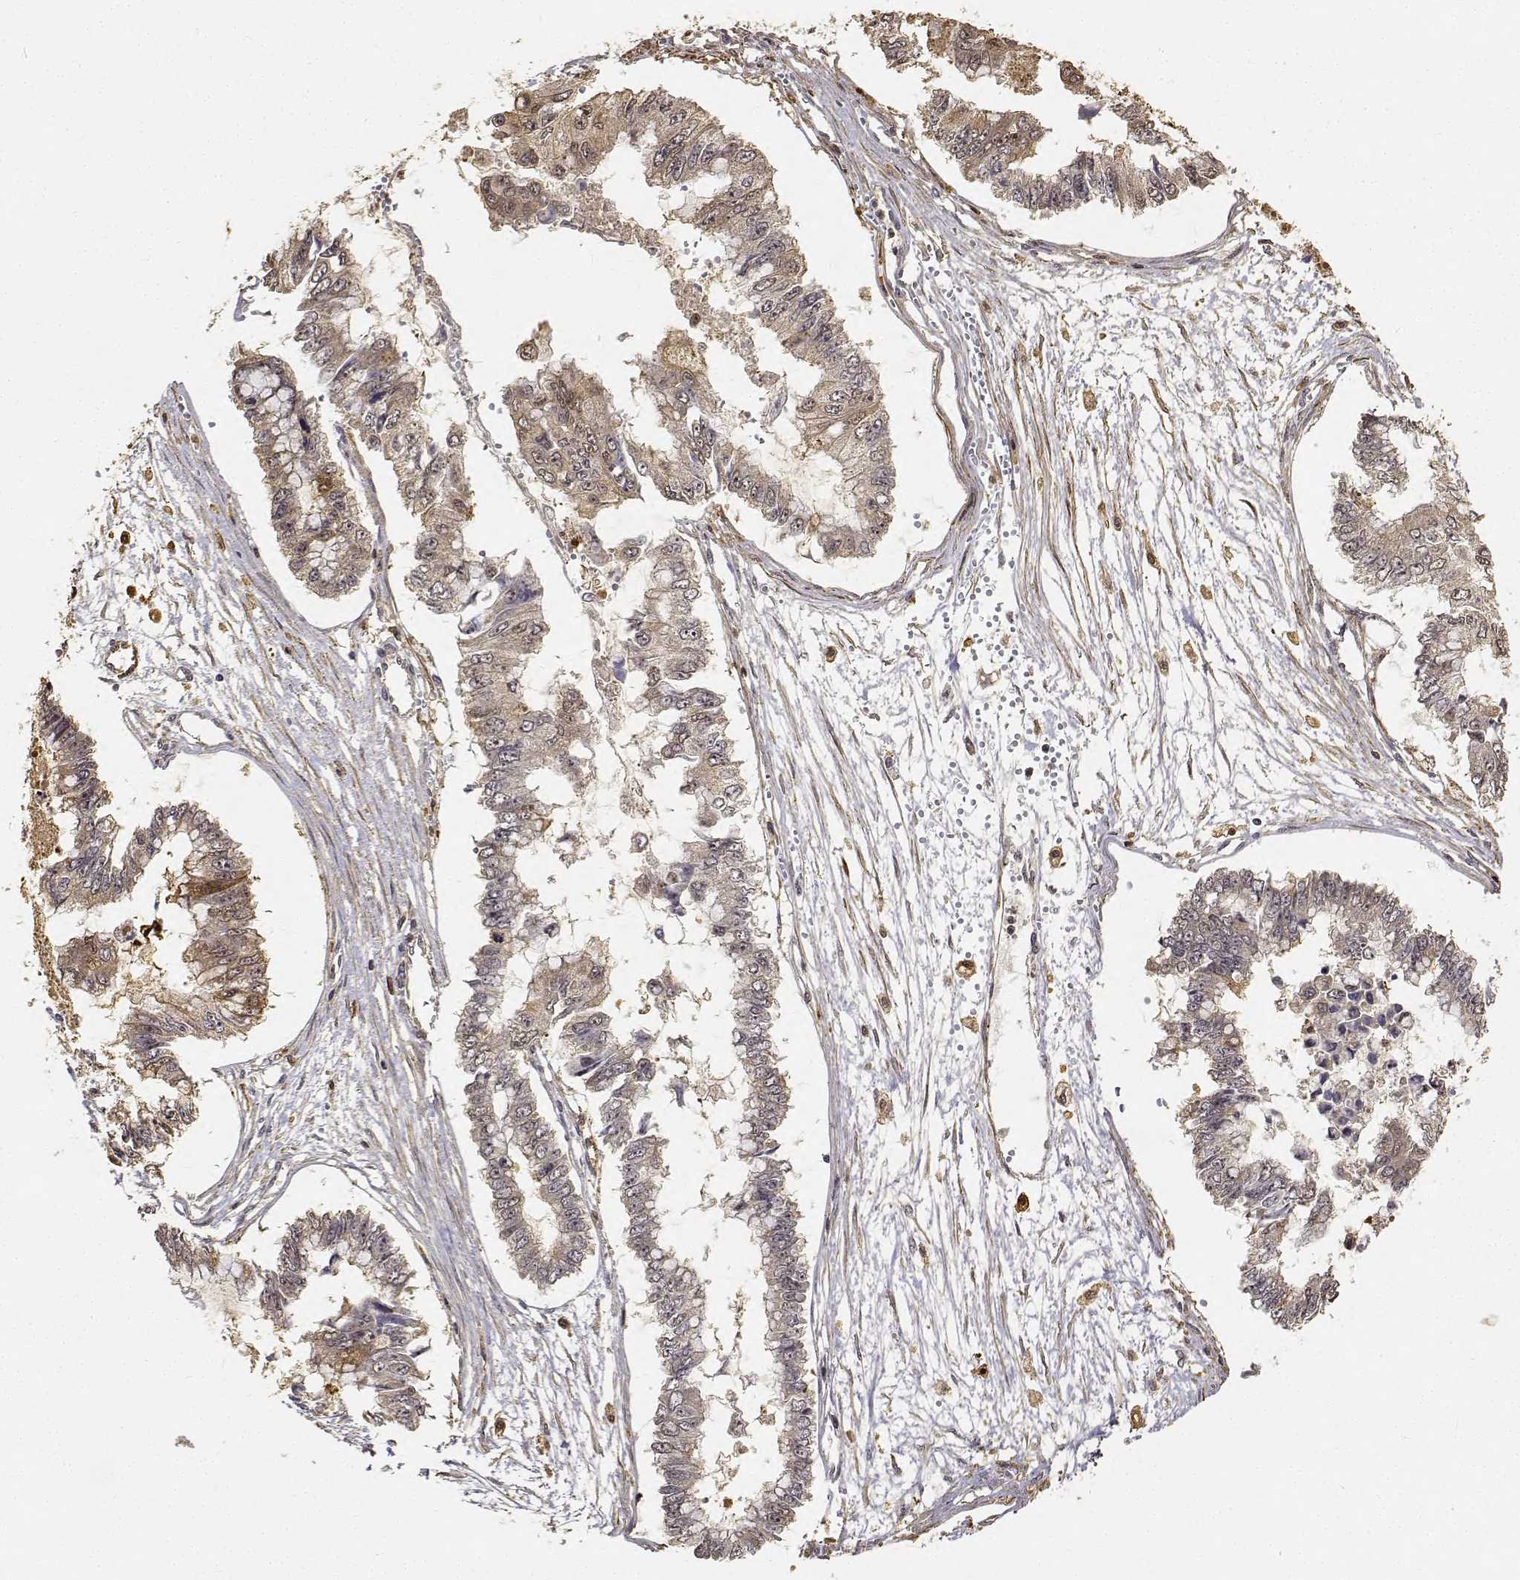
{"staining": {"intensity": "moderate", "quantity": ">75%", "location": "cytoplasmic/membranous,nuclear"}, "tissue": "ovarian cancer", "cell_type": "Tumor cells", "image_type": "cancer", "snomed": [{"axis": "morphology", "description": "Cystadenocarcinoma, mucinous, NOS"}, {"axis": "topography", "description": "Ovary"}], "caption": "High-power microscopy captured an IHC histopathology image of mucinous cystadenocarcinoma (ovarian), revealing moderate cytoplasmic/membranous and nuclear staining in about >75% of tumor cells.", "gene": "PCID2", "patient": {"sex": "female", "age": 72}}